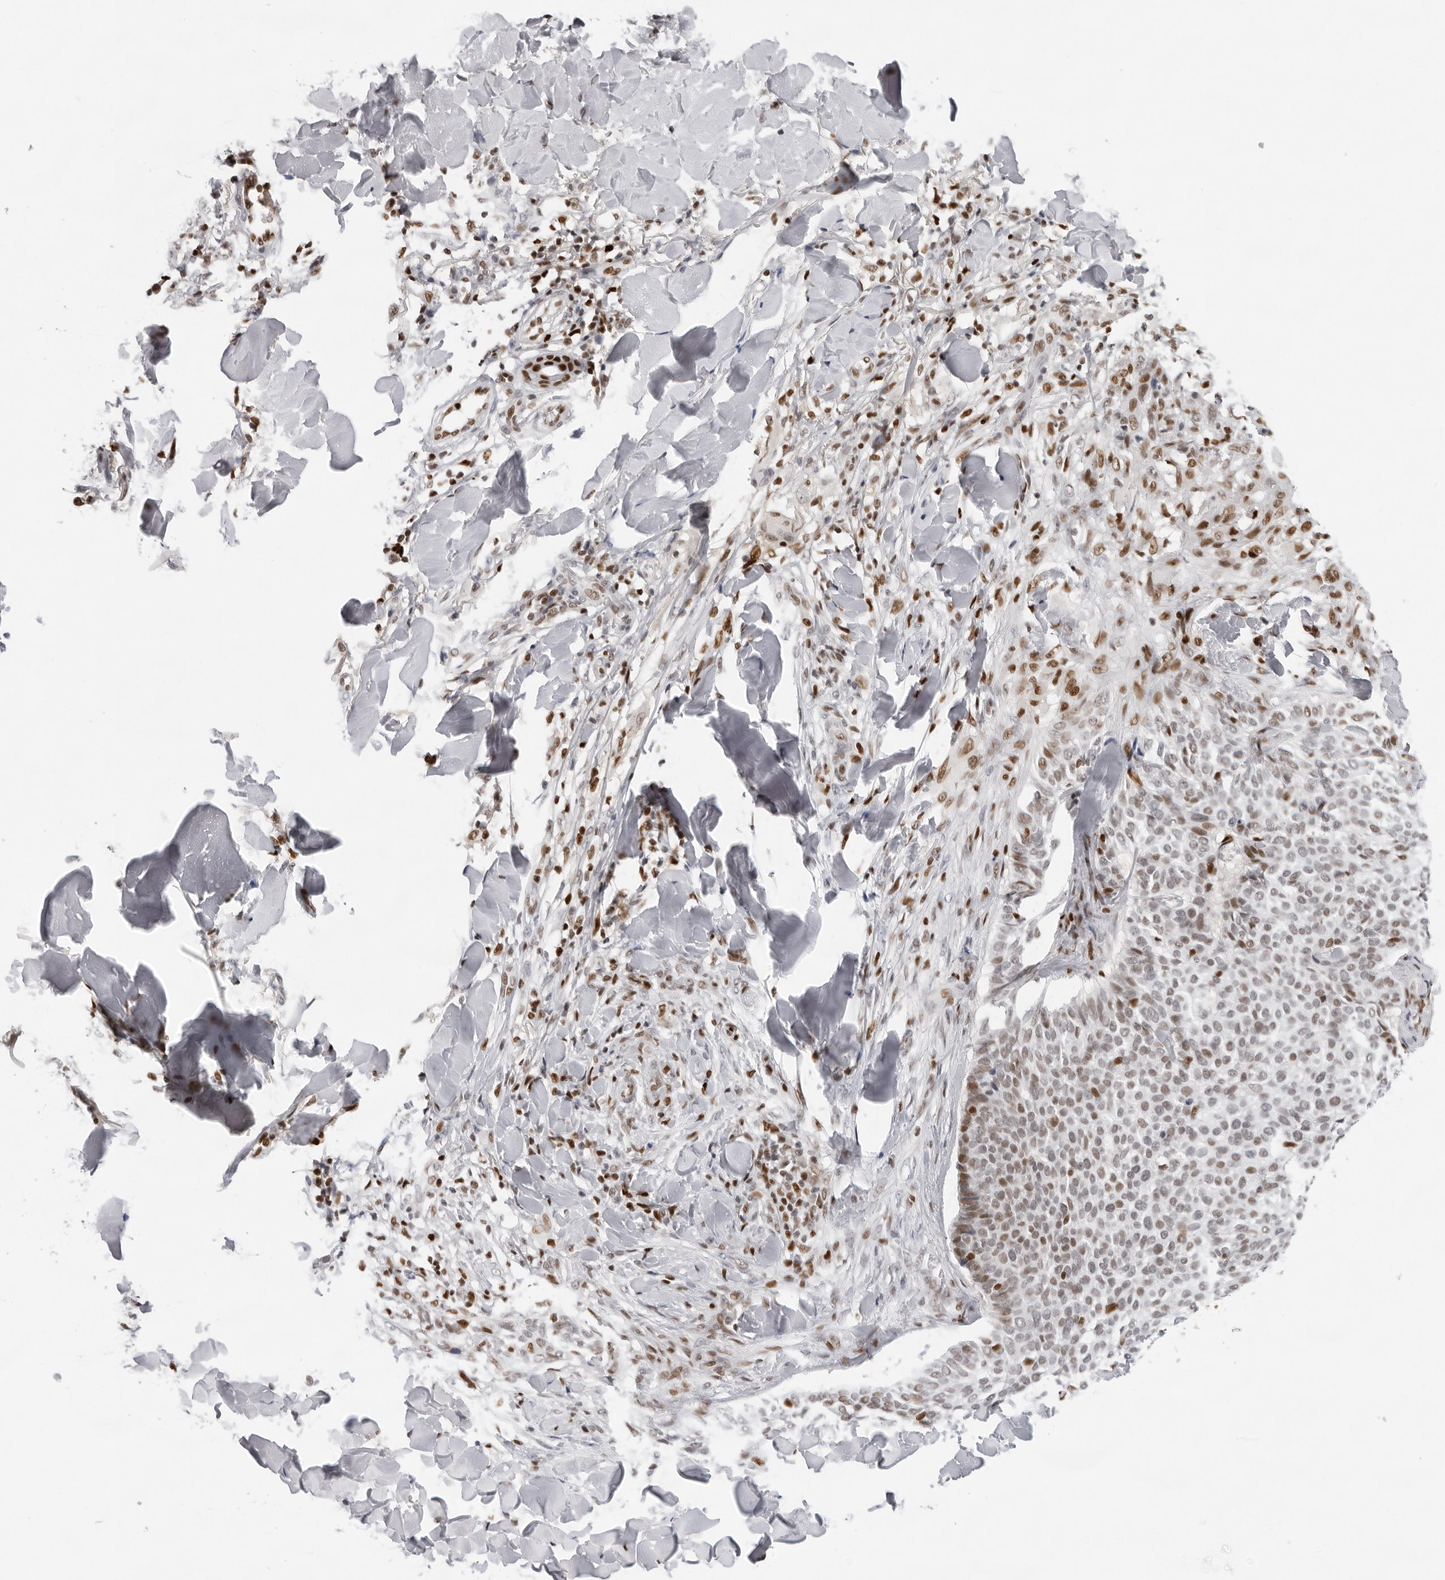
{"staining": {"intensity": "weak", "quantity": "25%-75%", "location": "nuclear"}, "tissue": "skin cancer", "cell_type": "Tumor cells", "image_type": "cancer", "snomed": [{"axis": "morphology", "description": "Normal tissue, NOS"}, {"axis": "morphology", "description": "Basal cell carcinoma"}, {"axis": "topography", "description": "Skin"}], "caption": "Protein expression analysis of human skin cancer (basal cell carcinoma) reveals weak nuclear positivity in about 25%-75% of tumor cells. The staining is performed using DAB (3,3'-diaminobenzidine) brown chromogen to label protein expression. The nuclei are counter-stained blue using hematoxylin.", "gene": "OGG1", "patient": {"sex": "male", "age": 67}}